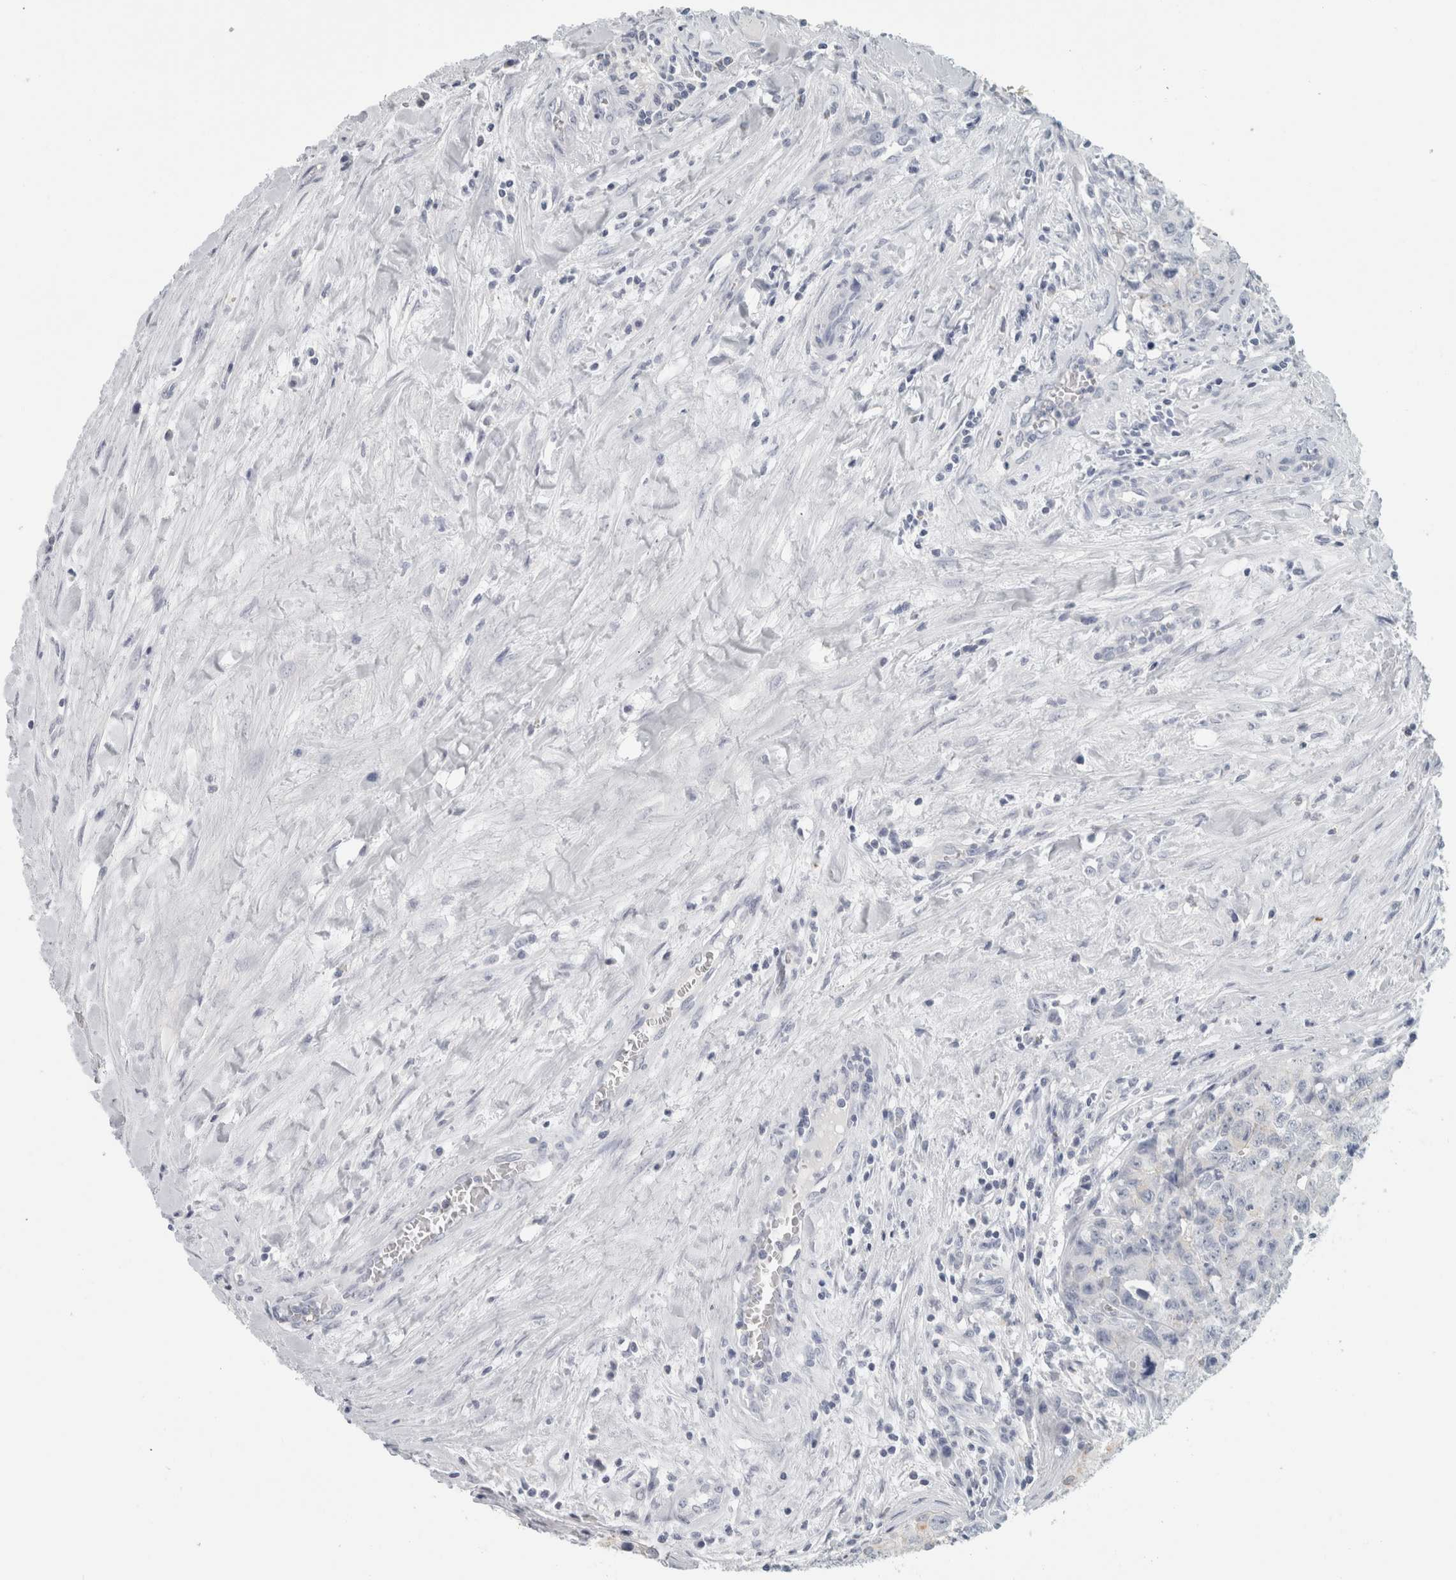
{"staining": {"intensity": "negative", "quantity": "none", "location": "none"}, "tissue": "testis cancer", "cell_type": "Tumor cells", "image_type": "cancer", "snomed": [{"axis": "morphology", "description": "Carcinoma, Embryonal, NOS"}, {"axis": "topography", "description": "Testis"}], "caption": "This is an immunohistochemistry (IHC) histopathology image of testis cancer. There is no positivity in tumor cells.", "gene": "SLC28A3", "patient": {"sex": "male", "age": 28}}